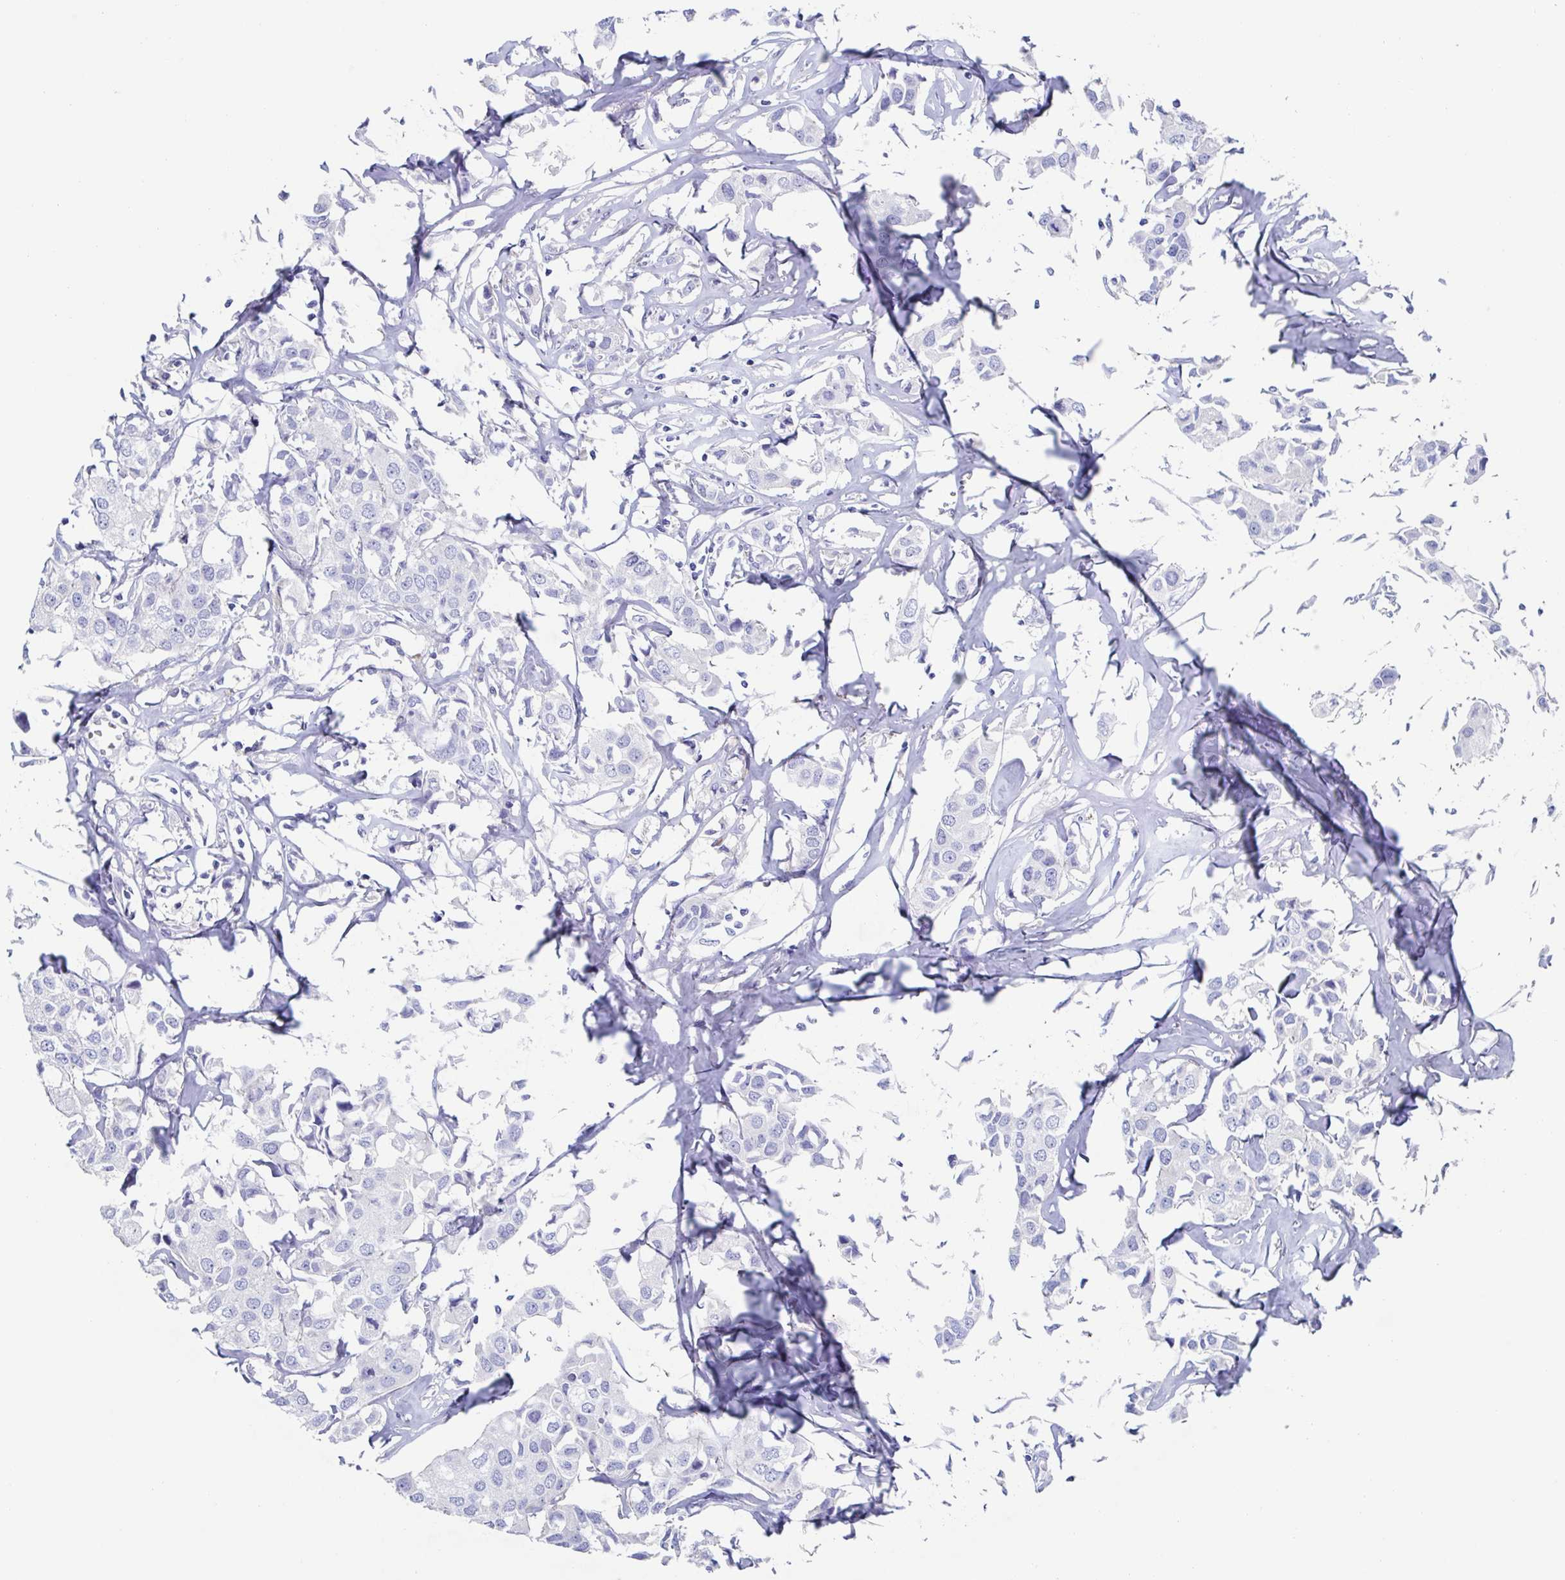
{"staining": {"intensity": "negative", "quantity": "none", "location": "none"}, "tissue": "breast cancer", "cell_type": "Tumor cells", "image_type": "cancer", "snomed": [{"axis": "morphology", "description": "Duct carcinoma"}, {"axis": "topography", "description": "Breast"}], "caption": "An immunohistochemistry (IHC) histopathology image of invasive ductal carcinoma (breast) is shown. There is no staining in tumor cells of invasive ductal carcinoma (breast).", "gene": "CDH2", "patient": {"sex": "female", "age": 80}}